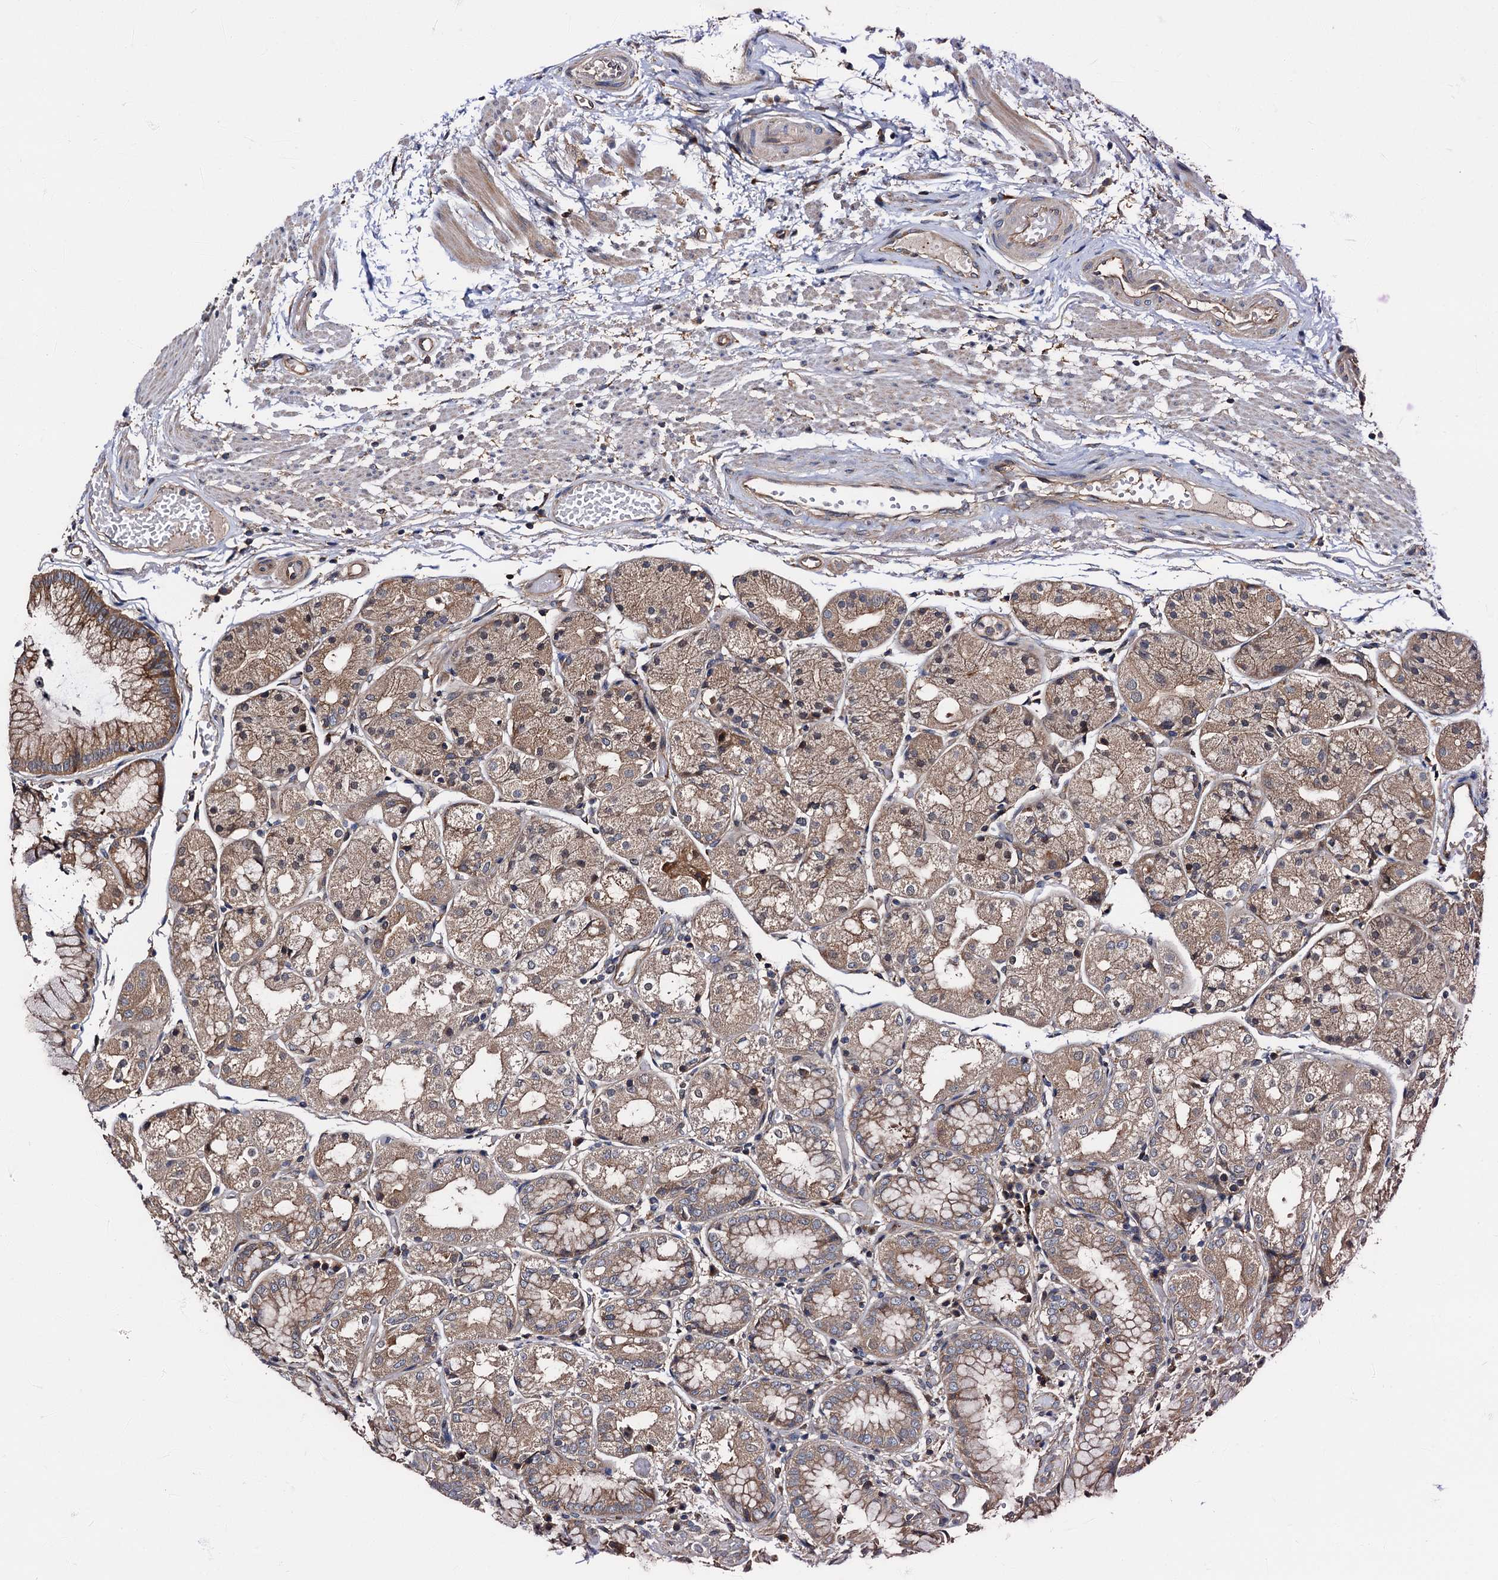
{"staining": {"intensity": "moderate", "quantity": ">75%", "location": "cytoplasmic/membranous"}, "tissue": "stomach", "cell_type": "Glandular cells", "image_type": "normal", "snomed": [{"axis": "morphology", "description": "Normal tissue, NOS"}, {"axis": "topography", "description": "Stomach, upper"}], "caption": "This is an image of immunohistochemistry (IHC) staining of unremarkable stomach, which shows moderate staining in the cytoplasmic/membranous of glandular cells.", "gene": "PEX5", "patient": {"sex": "male", "age": 72}}